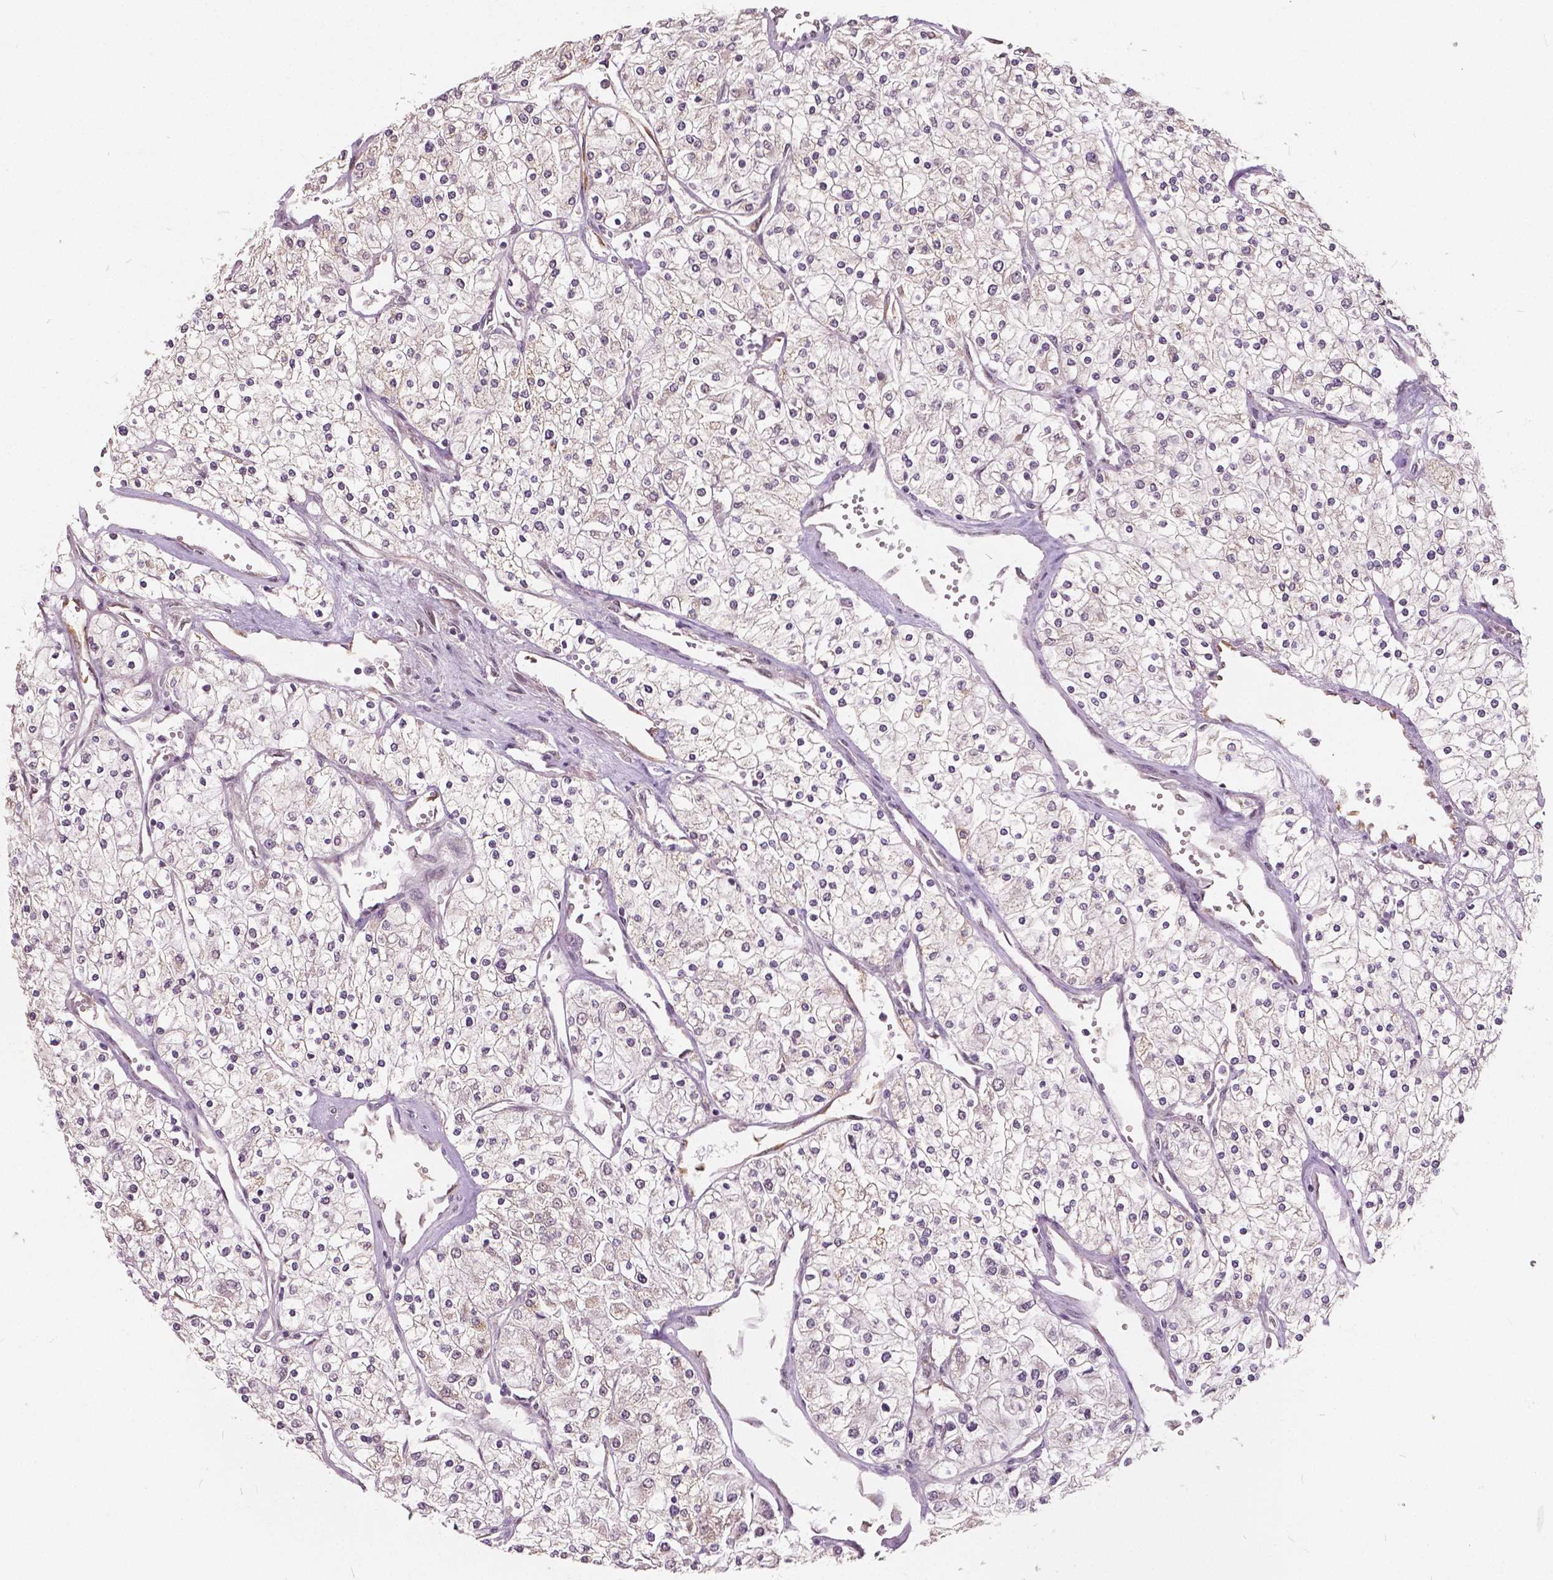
{"staining": {"intensity": "negative", "quantity": "none", "location": "none"}, "tissue": "renal cancer", "cell_type": "Tumor cells", "image_type": "cancer", "snomed": [{"axis": "morphology", "description": "Adenocarcinoma, NOS"}, {"axis": "topography", "description": "Kidney"}], "caption": "The image exhibits no significant positivity in tumor cells of renal cancer (adenocarcinoma). The staining was performed using DAB (3,3'-diaminobenzidine) to visualize the protein expression in brown, while the nuclei were stained in blue with hematoxylin (Magnification: 20x).", "gene": "HMBOX1", "patient": {"sex": "male", "age": 80}}